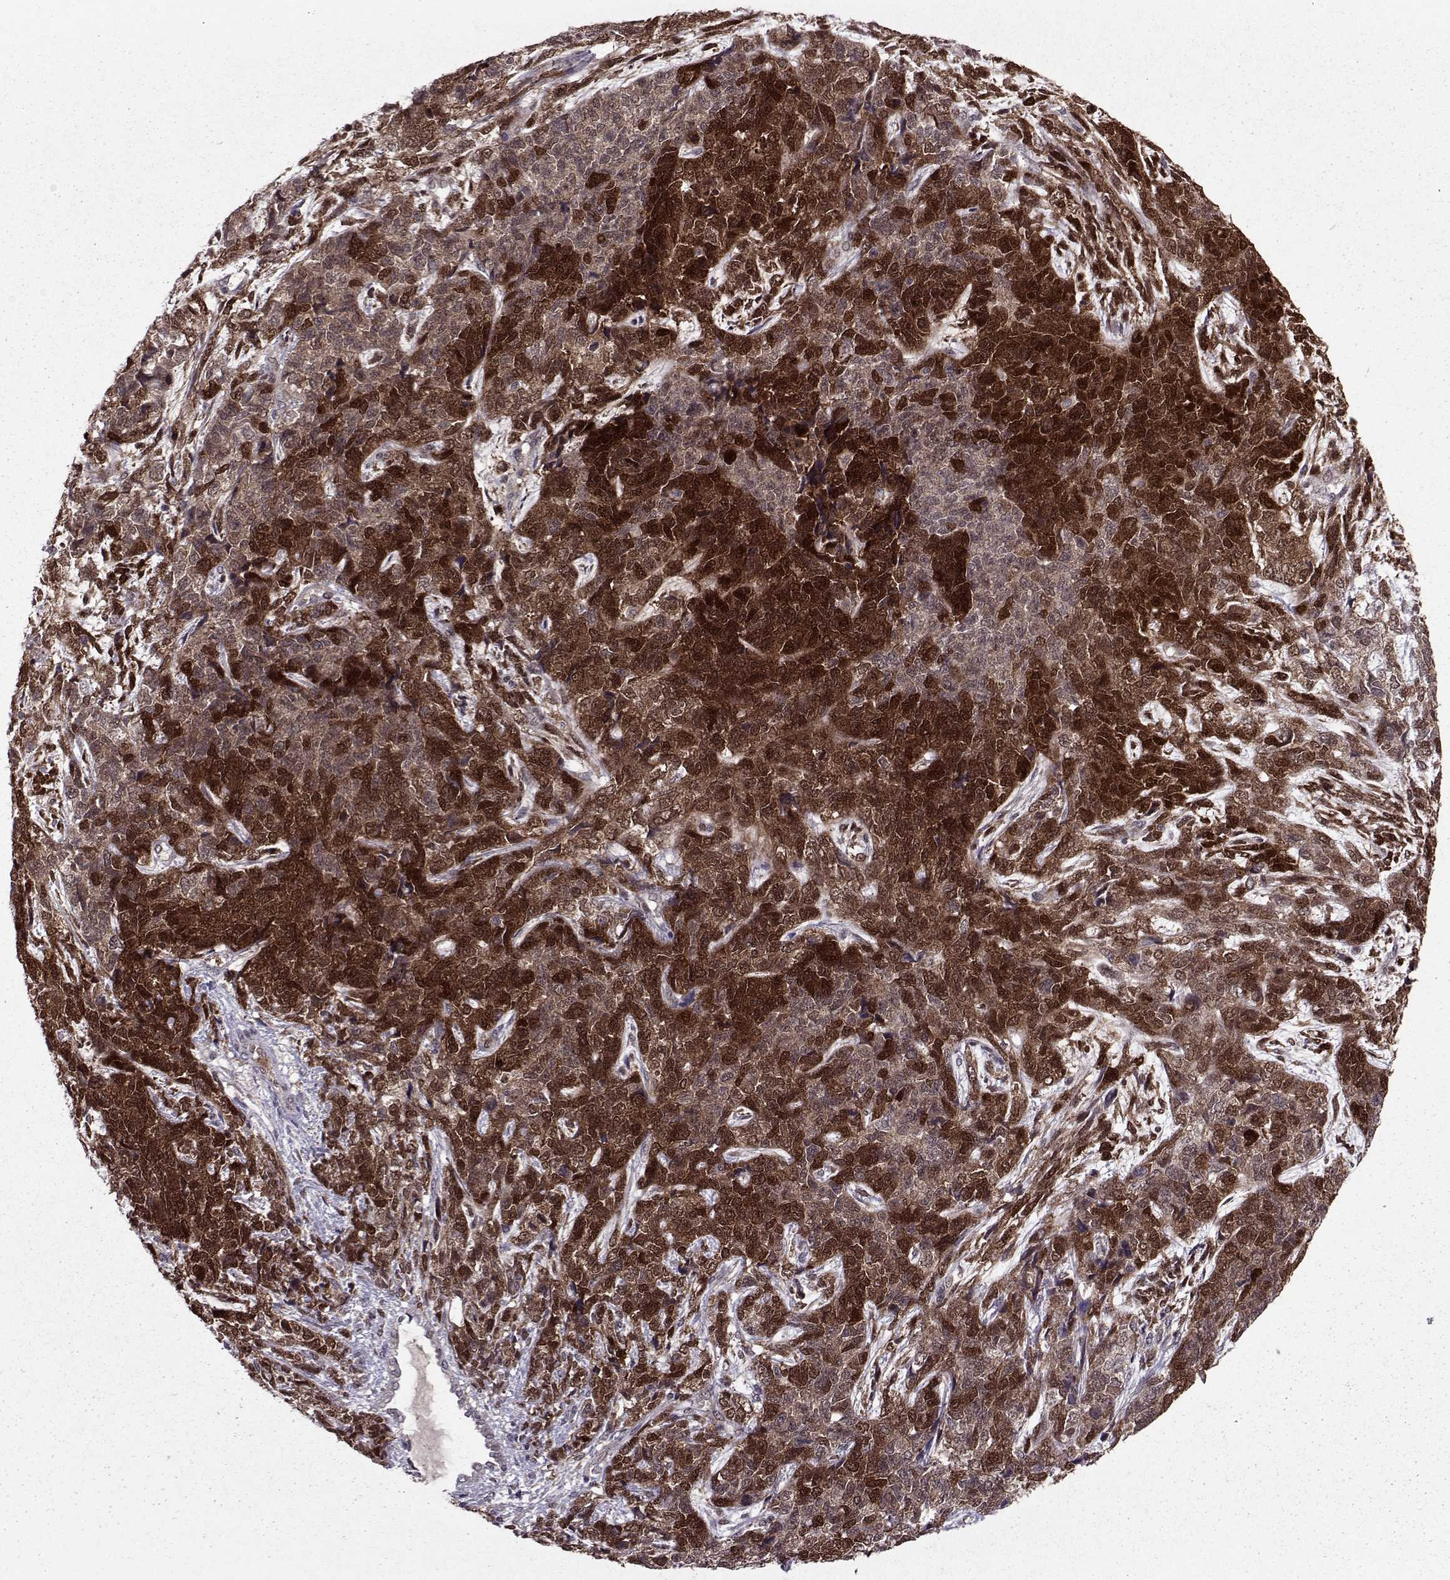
{"staining": {"intensity": "strong", "quantity": "25%-75%", "location": "cytoplasmic/membranous,nuclear"}, "tissue": "cervical cancer", "cell_type": "Tumor cells", "image_type": "cancer", "snomed": [{"axis": "morphology", "description": "Squamous cell carcinoma, NOS"}, {"axis": "topography", "description": "Cervix"}], "caption": "Brown immunohistochemical staining in cervical squamous cell carcinoma reveals strong cytoplasmic/membranous and nuclear staining in about 25%-75% of tumor cells.", "gene": "CDK4", "patient": {"sex": "female", "age": 63}}